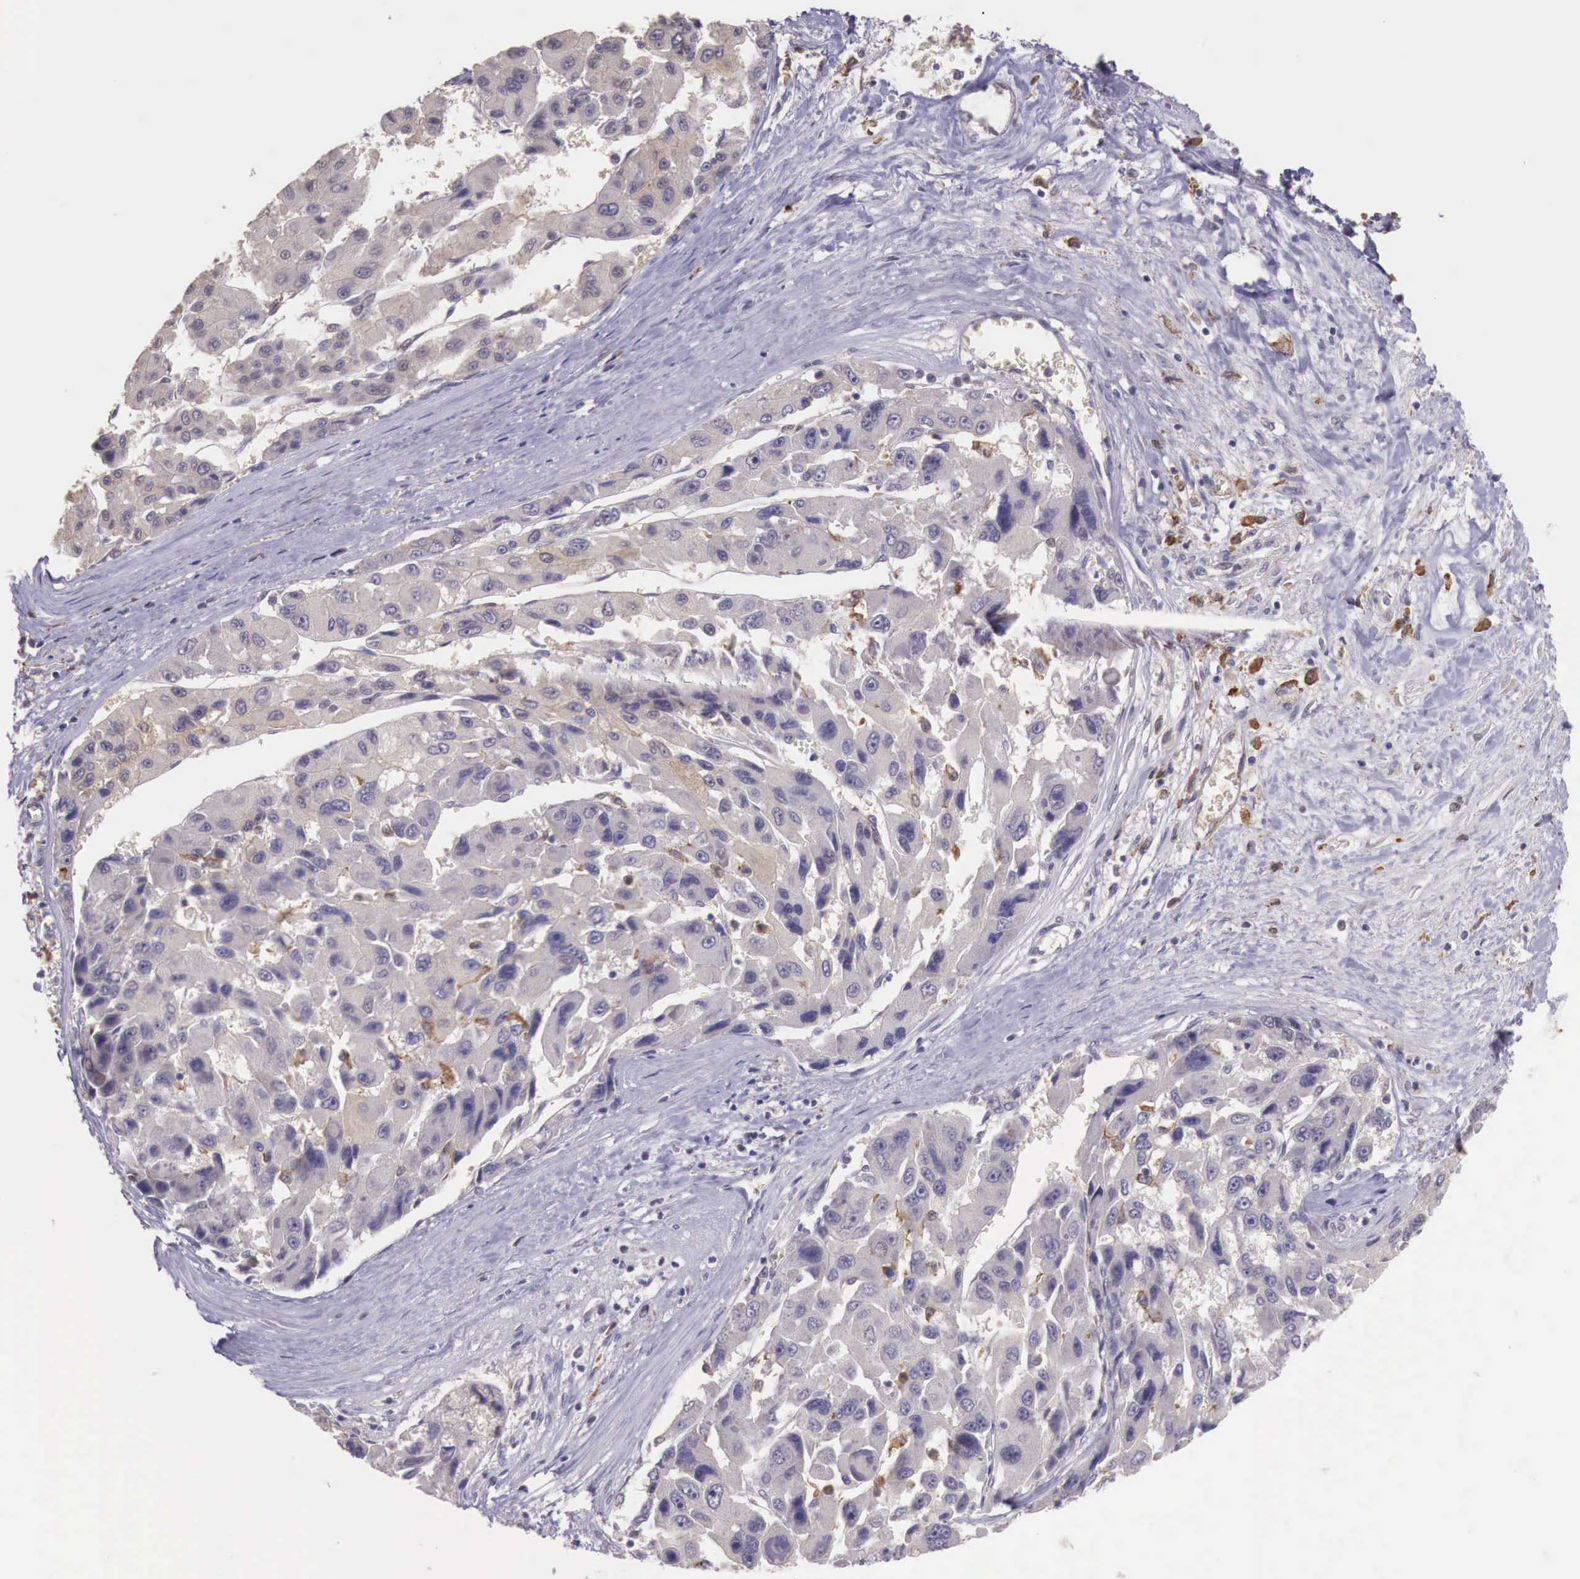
{"staining": {"intensity": "weak", "quantity": "<25%", "location": "cytoplasmic/membranous"}, "tissue": "liver cancer", "cell_type": "Tumor cells", "image_type": "cancer", "snomed": [{"axis": "morphology", "description": "Carcinoma, Hepatocellular, NOS"}, {"axis": "topography", "description": "Liver"}], "caption": "Immunohistochemistry (IHC) image of human liver cancer (hepatocellular carcinoma) stained for a protein (brown), which exhibits no staining in tumor cells. (DAB (3,3'-diaminobenzidine) IHC with hematoxylin counter stain).", "gene": "CHRDL1", "patient": {"sex": "male", "age": 64}}